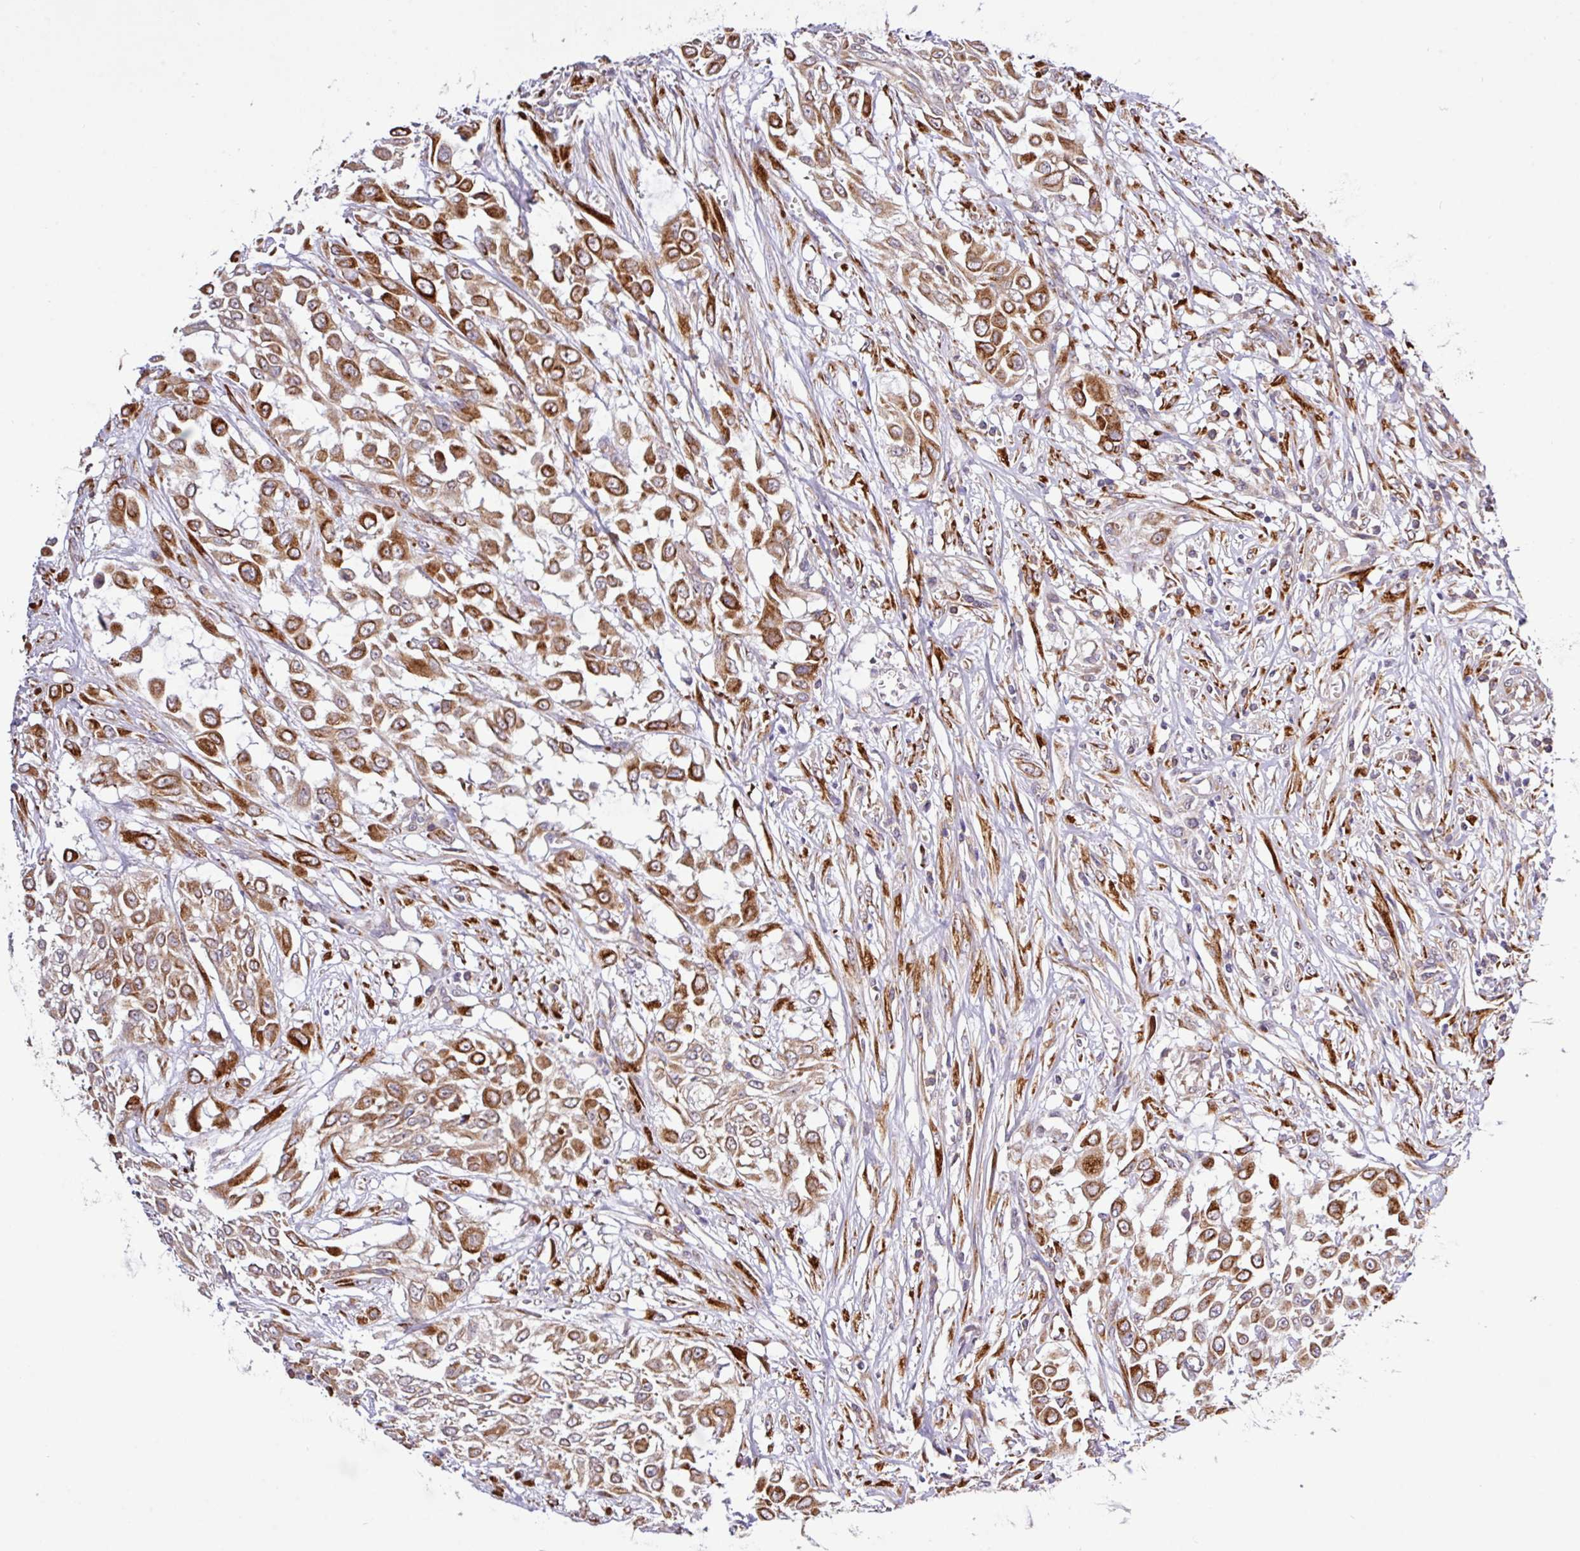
{"staining": {"intensity": "strong", "quantity": "25%-75%", "location": "cytoplasmic/membranous"}, "tissue": "urothelial cancer", "cell_type": "Tumor cells", "image_type": "cancer", "snomed": [{"axis": "morphology", "description": "Urothelial carcinoma, High grade"}, {"axis": "topography", "description": "Urinary bladder"}], "caption": "This histopathology image shows IHC staining of human urothelial cancer, with high strong cytoplasmic/membranous staining in approximately 25%-75% of tumor cells.", "gene": "TM2D2", "patient": {"sex": "male", "age": 57}}